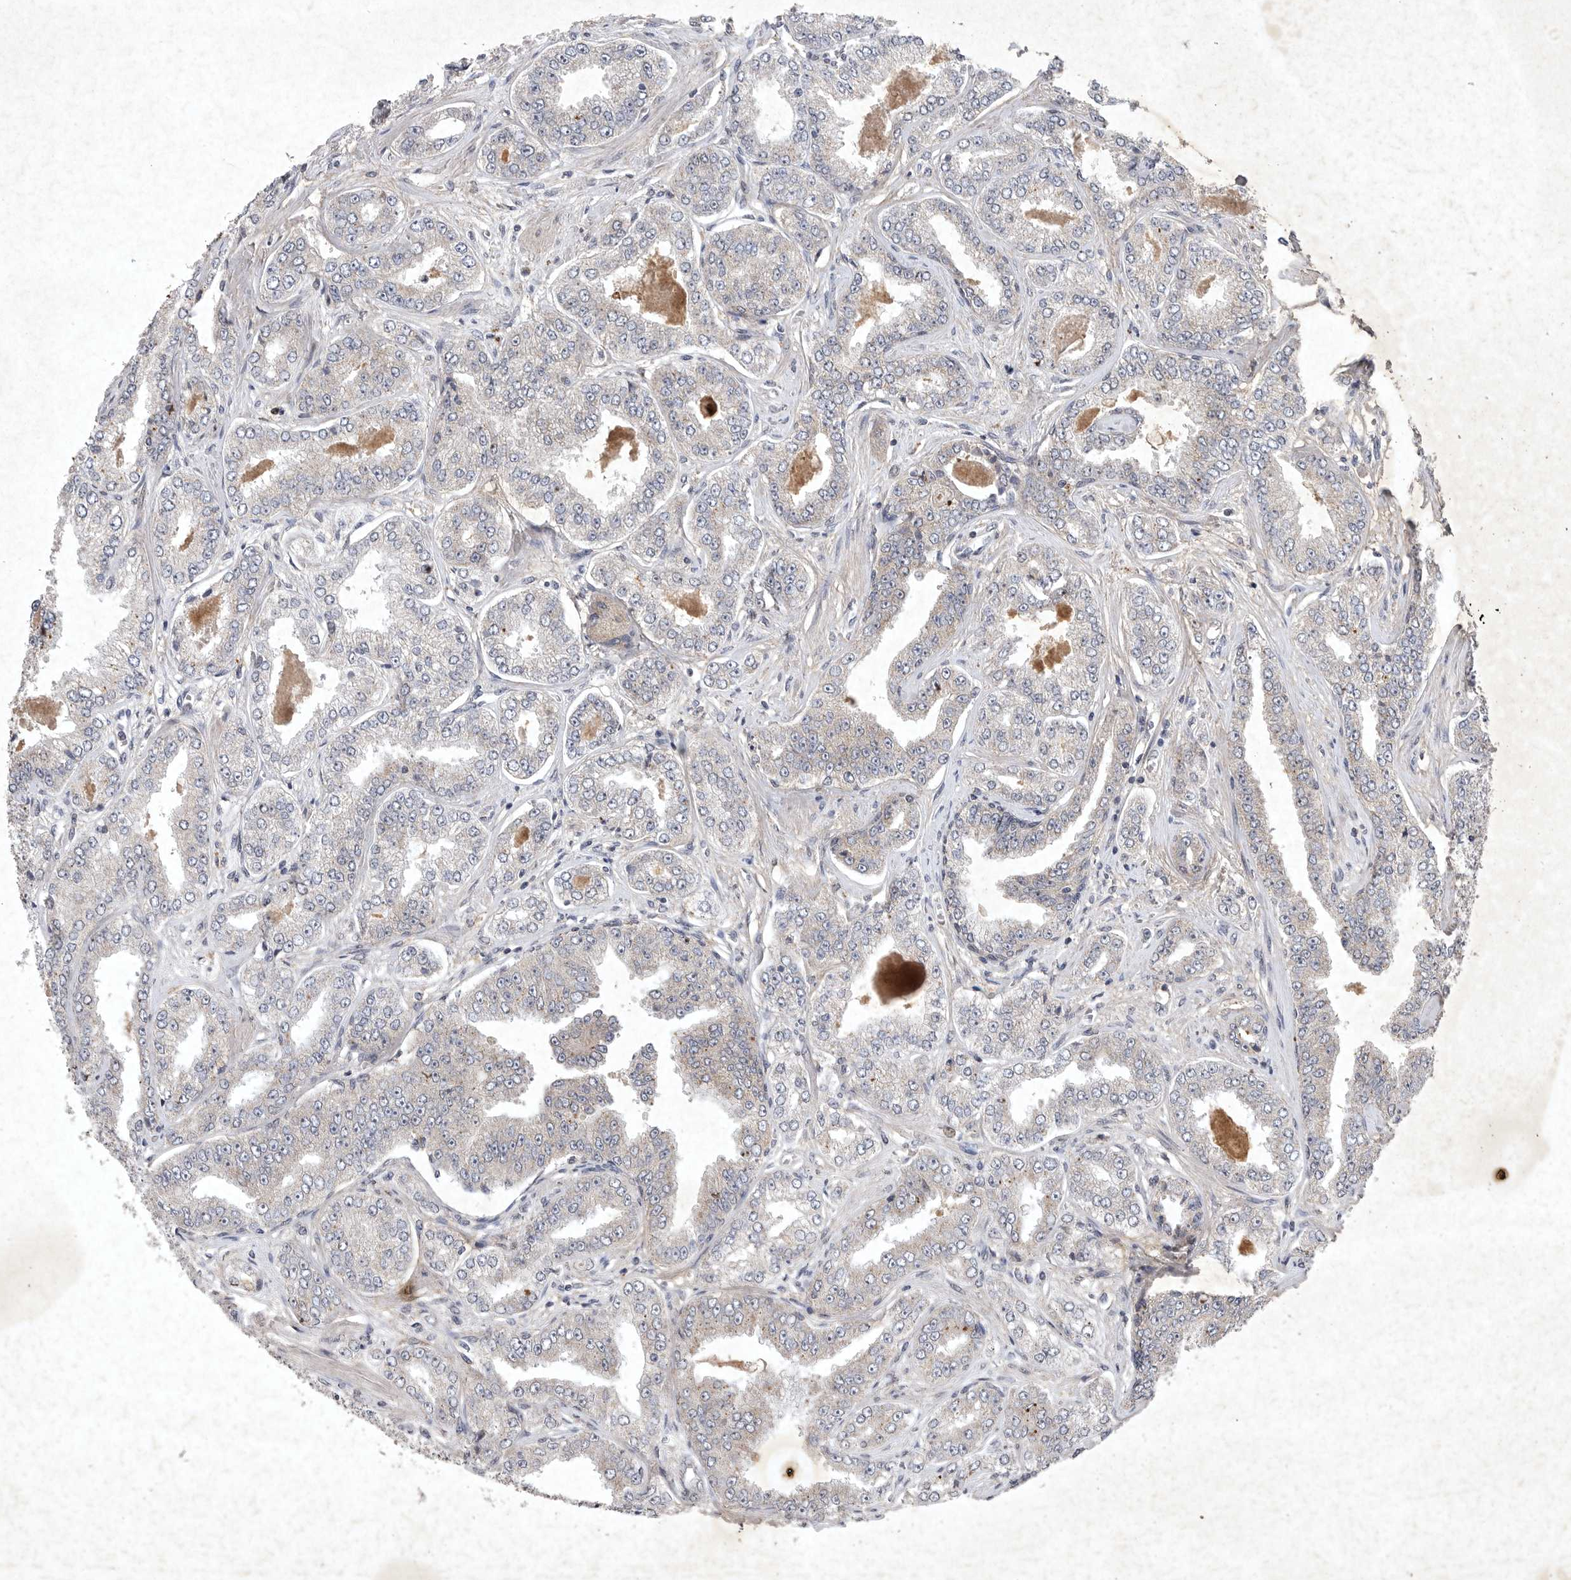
{"staining": {"intensity": "negative", "quantity": "none", "location": "none"}, "tissue": "prostate cancer", "cell_type": "Tumor cells", "image_type": "cancer", "snomed": [{"axis": "morphology", "description": "Adenocarcinoma, High grade"}, {"axis": "topography", "description": "Prostate"}], "caption": "This is an immunohistochemistry image of human prostate cancer (high-grade adenocarcinoma). There is no staining in tumor cells.", "gene": "DDR1", "patient": {"sex": "male", "age": 71}}